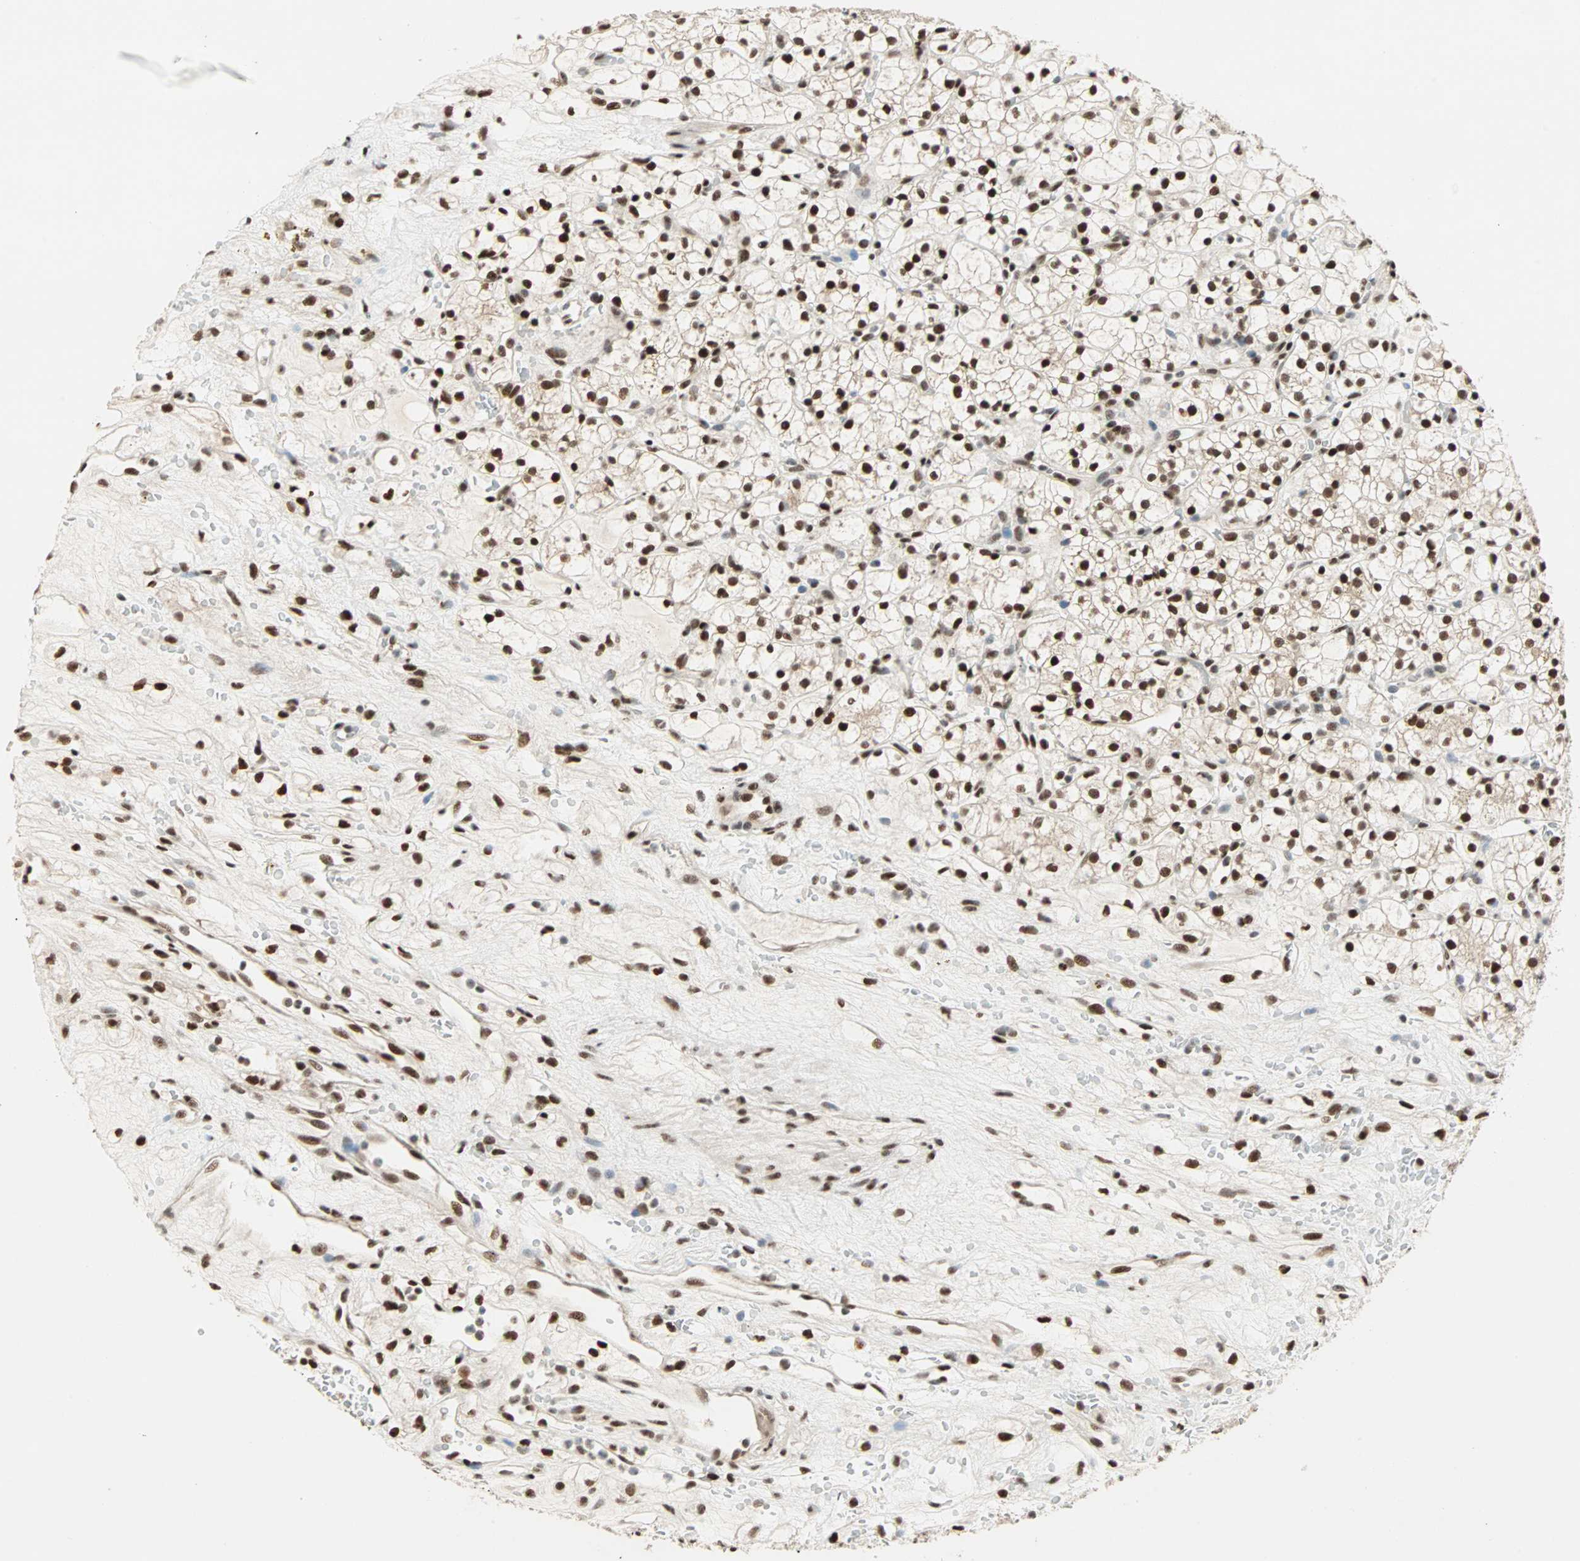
{"staining": {"intensity": "strong", "quantity": ">75%", "location": "nuclear"}, "tissue": "renal cancer", "cell_type": "Tumor cells", "image_type": "cancer", "snomed": [{"axis": "morphology", "description": "Adenocarcinoma, NOS"}, {"axis": "topography", "description": "Kidney"}], "caption": "Brown immunohistochemical staining in human renal cancer (adenocarcinoma) exhibits strong nuclear staining in about >75% of tumor cells.", "gene": "BLM", "patient": {"sex": "female", "age": 60}}